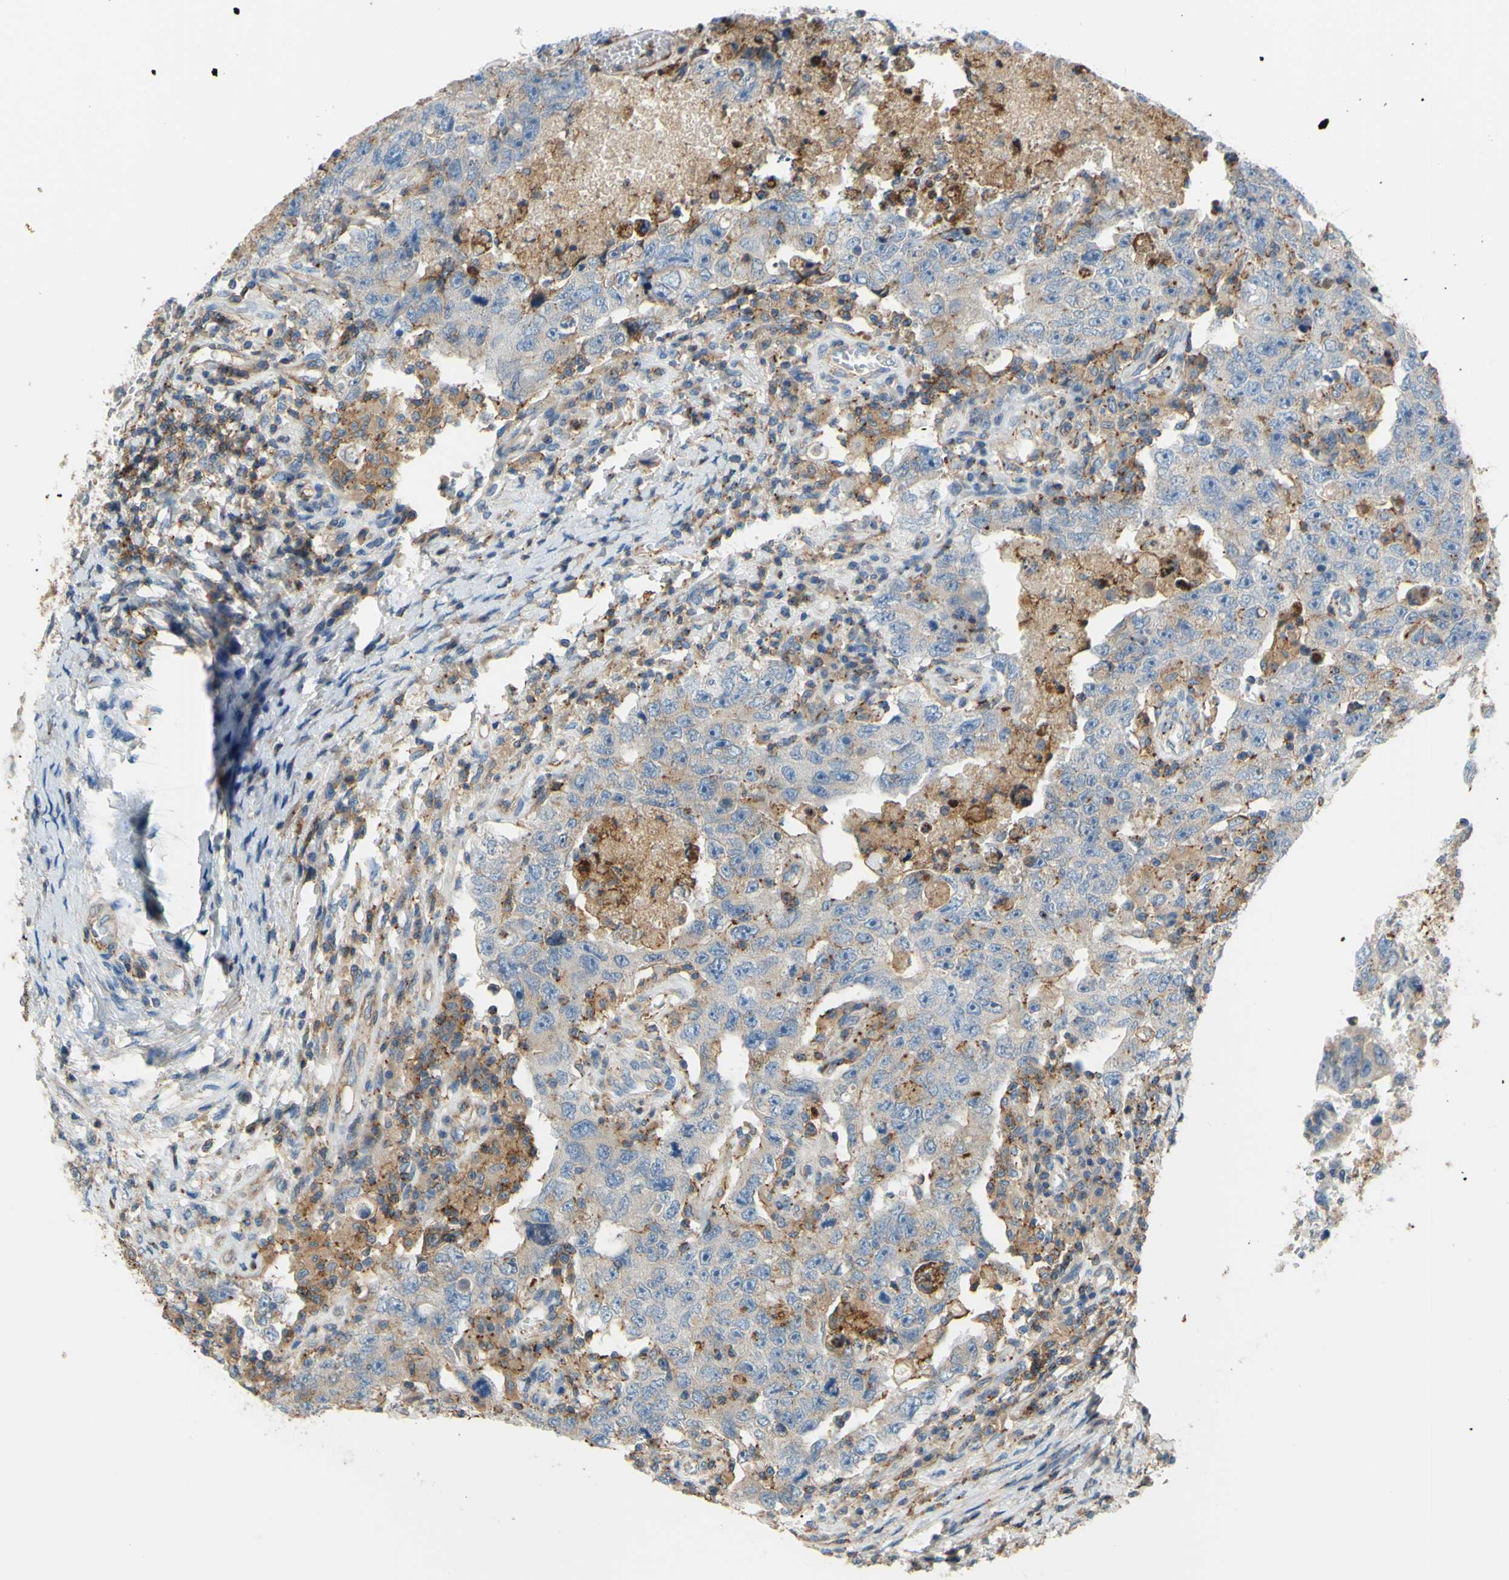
{"staining": {"intensity": "weak", "quantity": "25%-75%", "location": "cytoplasmic/membranous"}, "tissue": "testis cancer", "cell_type": "Tumor cells", "image_type": "cancer", "snomed": [{"axis": "morphology", "description": "Carcinoma, Embryonal, NOS"}, {"axis": "topography", "description": "Testis"}], "caption": "Human testis embryonal carcinoma stained with a brown dye displays weak cytoplasmic/membranous positive expression in about 25%-75% of tumor cells.", "gene": "POR", "patient": {"sex": "male", "age": 26}}